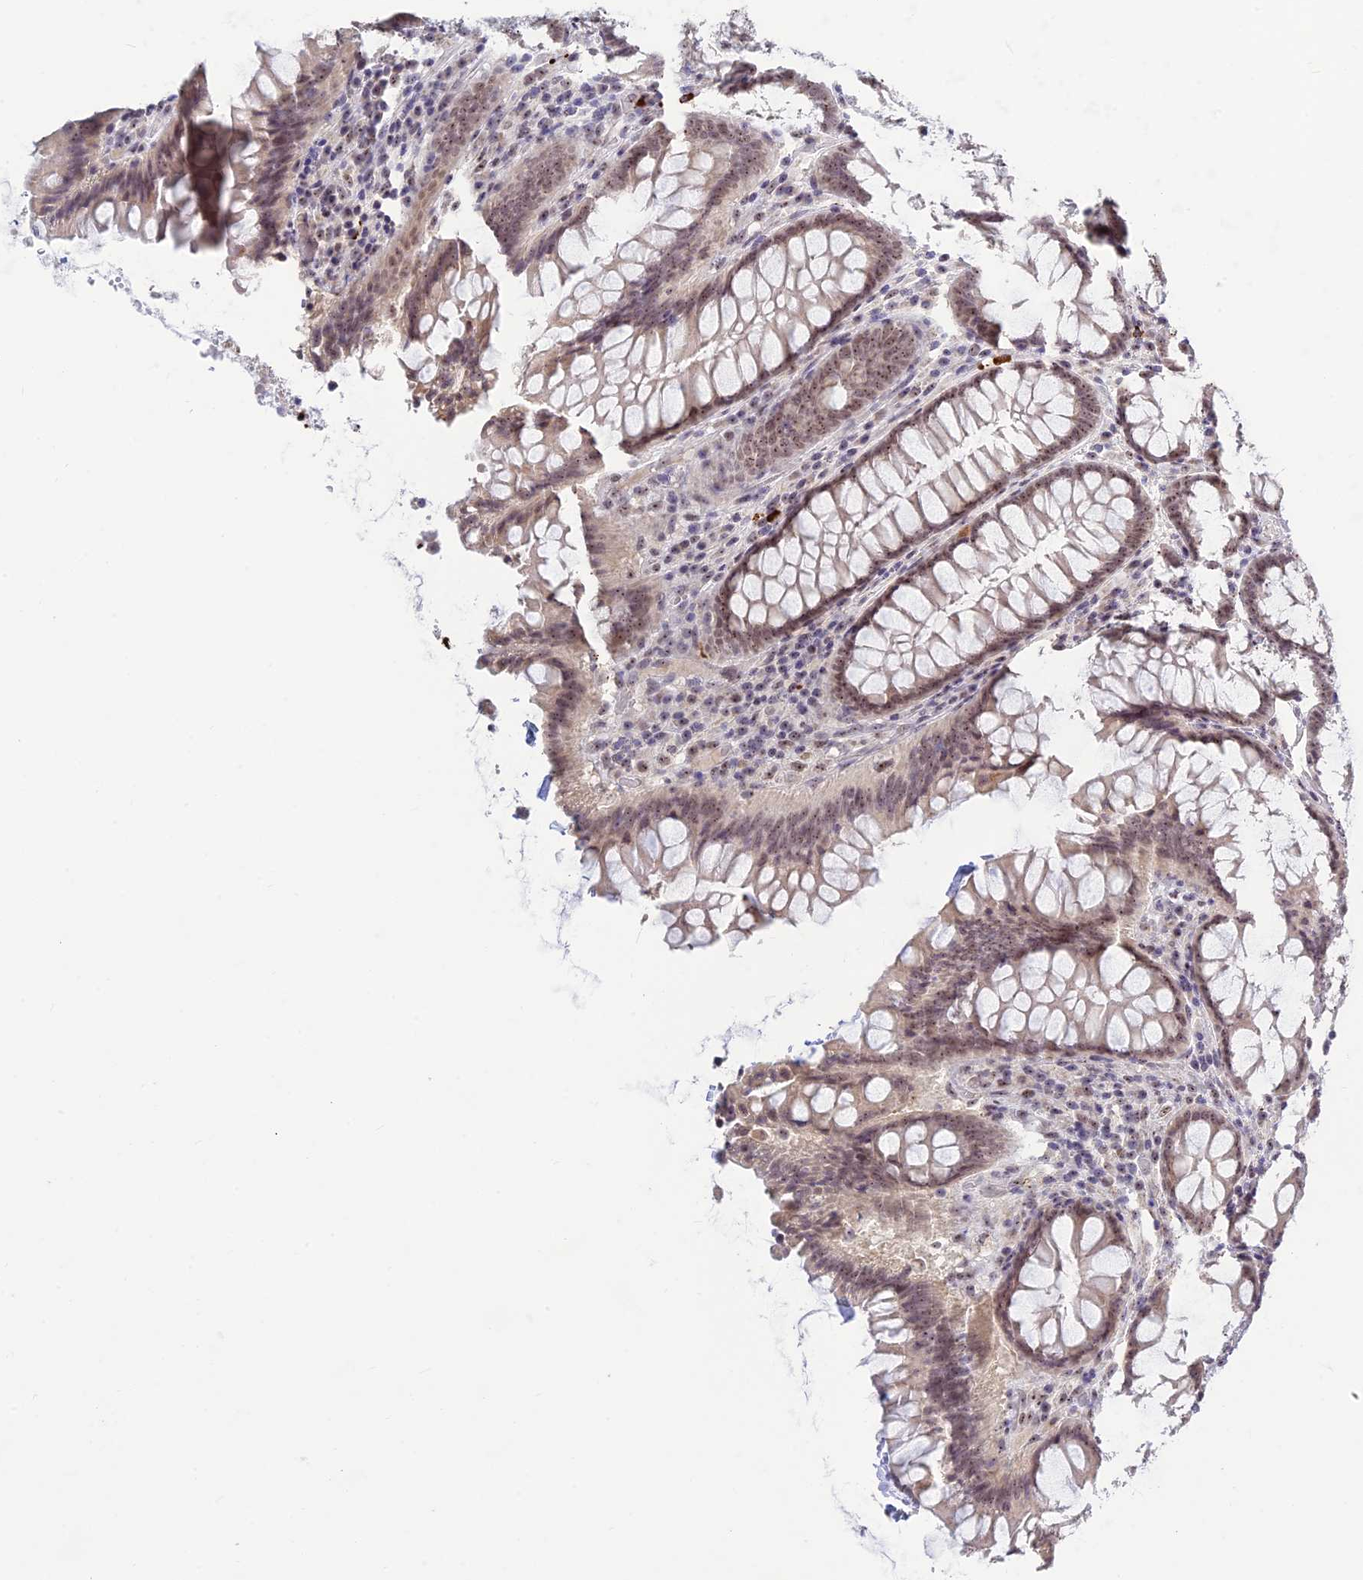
{"staining": {"intensity": "moderate", "quantity": "25%-75%", "location": "nuclear"}, "tissue": "colon", "cell_type": "Endothelial cells", "image_type": "normal", "snomed": [{"axis": "morphology", "description": "Normal tissue, NOS"}, {"axis": "topography", "description": "Colon"}], "caption": "Immunohistochemical staining of unremarkable human colon demonstrates medium levels of moderate nuclear staining in approximately 25%-75% of endothelial cells.", "gene": "POLR1G", "patient": {"sex": "female", "age": 79}}